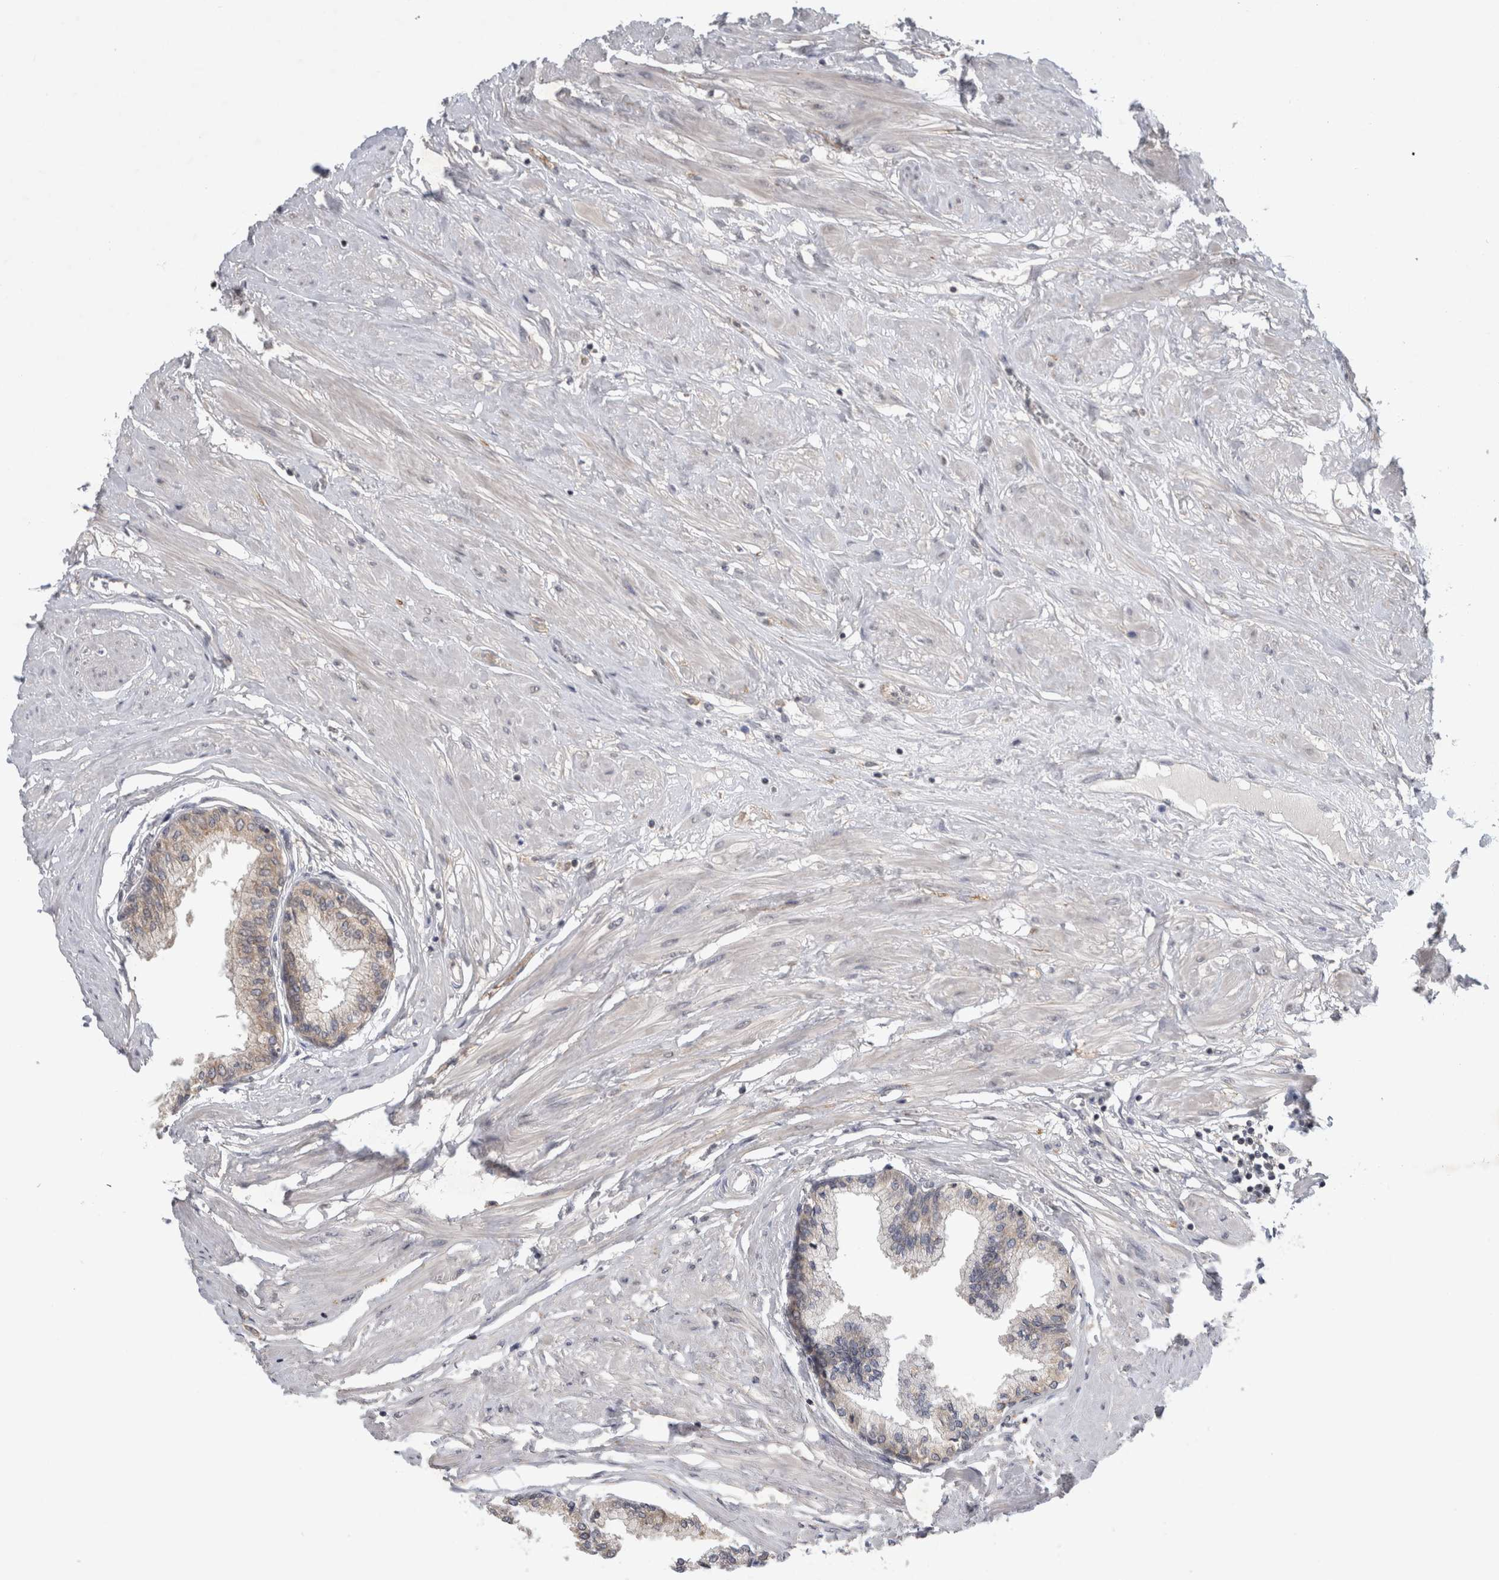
{"staining": {"intensity": "moderate", "quantity": ">75%", "location": "cytoplasmic/membranous"}, "tissue": "seminal vesicle", "cell_type": "Glandular cells", "image_type": "normal", "snomed": [{"axis": "morphology", "description": "Normal tissue, NOS"}, {"axis": "topography", "description": "Prostate"}, {"axis": "topography", "description": "Seminal veicle"}], "caption": "Seminal vesicle stained for a protein exhibits moderate cytoplasmic/membranous positivity in glandular cells. (Brightfield microscopy of DAB IHC at high magnification).", "gene": "AASDHPPT", "patient": {"sex": "male", "age": 60}}